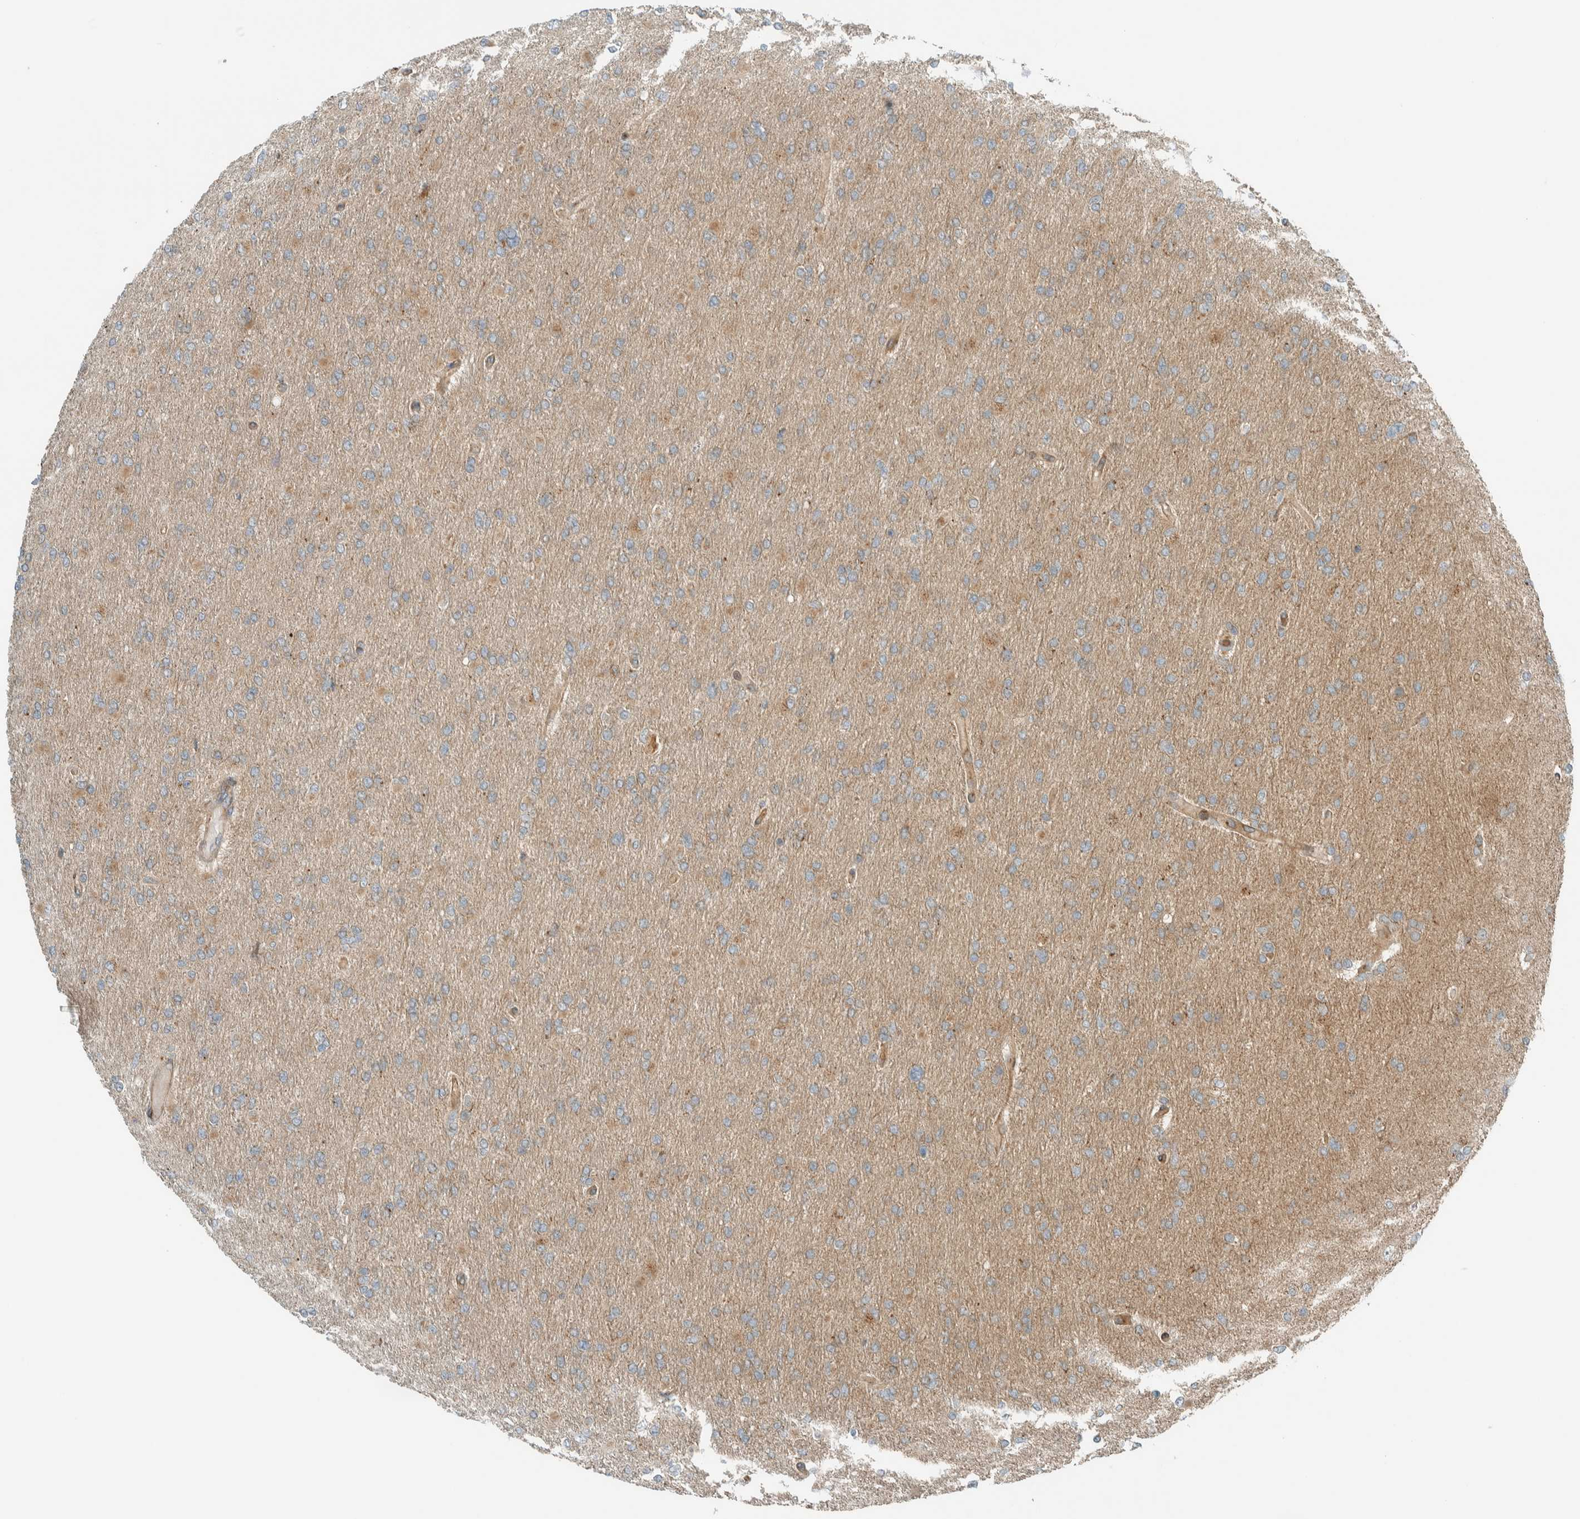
{"staining": {"intensity": "moderate", "quantity": "25%-75%", "location": "cytoplasmic/membranous"}, "tissue": "glioma", "cell_type": "Tumor cells", "image_type": "cancer", "snomed": [{"axis": "morphology", "description": "Glioma, malignant, High grade"}, {"axis": "topography", "description": "Cerebral cortex"}], "caption": "The photomicrograph shows immunohistochemical staining of malignant high-grade glioma. There is moderate cytoplasmic/membranous staining is present in about 25%-75% of tumor cells.", "gene": "EXOC7", "patient": {"sex": "female", "age": 36}}